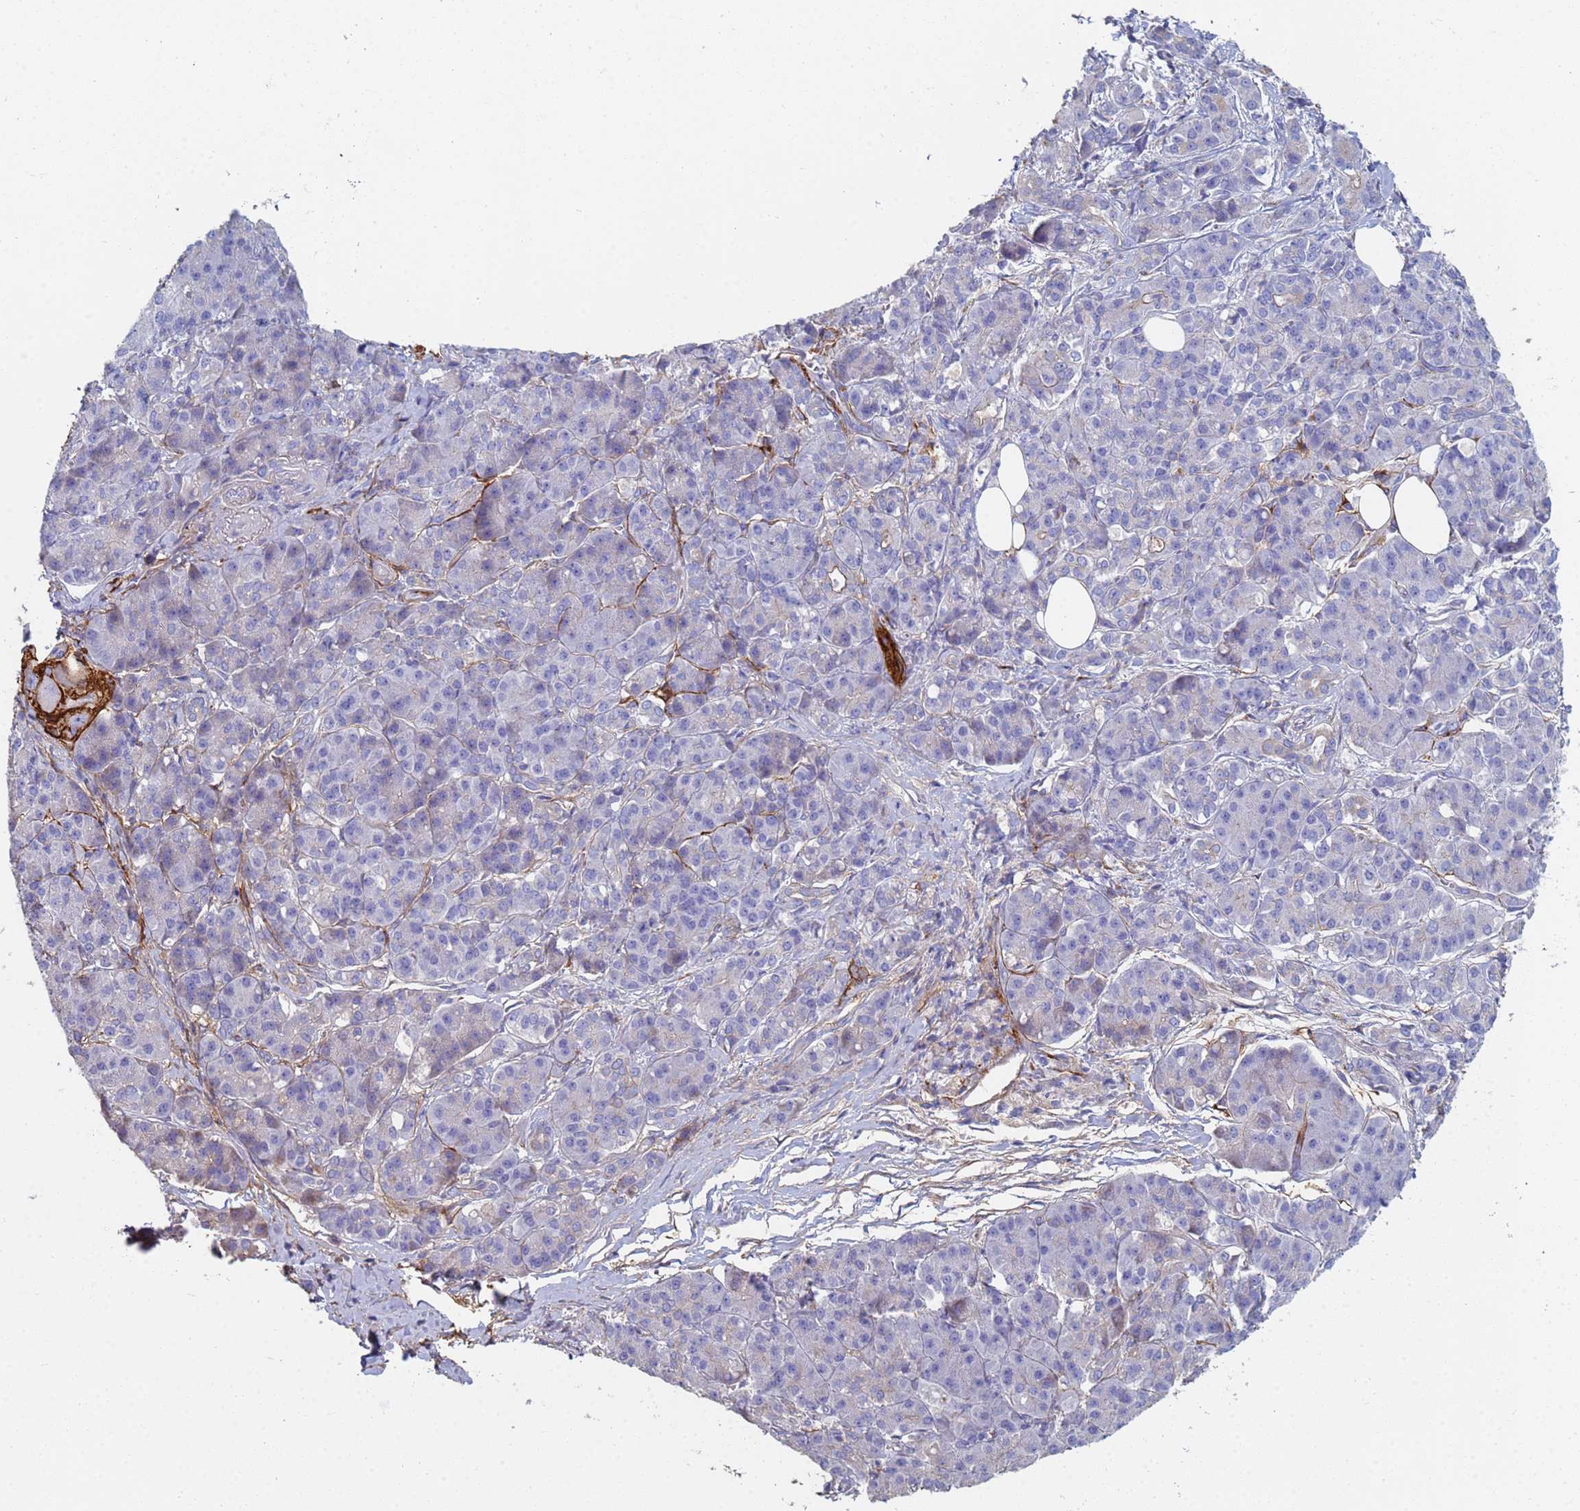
{"staining": {"intensity": "negative", "quantity": "none", "location": "none"}, "tissue": "pancreatic cancer", "cell_type": "Tumor cells", "image_type": "cancer", "snomed": [{"axis": "morphology", "description": "Adenocarcinoma, NOS"}, {"axis": "topography", "description": "Pancreas"}], "caption": "Immunohistochemistry photomicrograph of pancreatic adenocarcinoma stained for a protein (brown), which demonstrates no expression in tumor cells.", "gene": "ABCA8", "patient": {"sex": "male", "age": 57}}